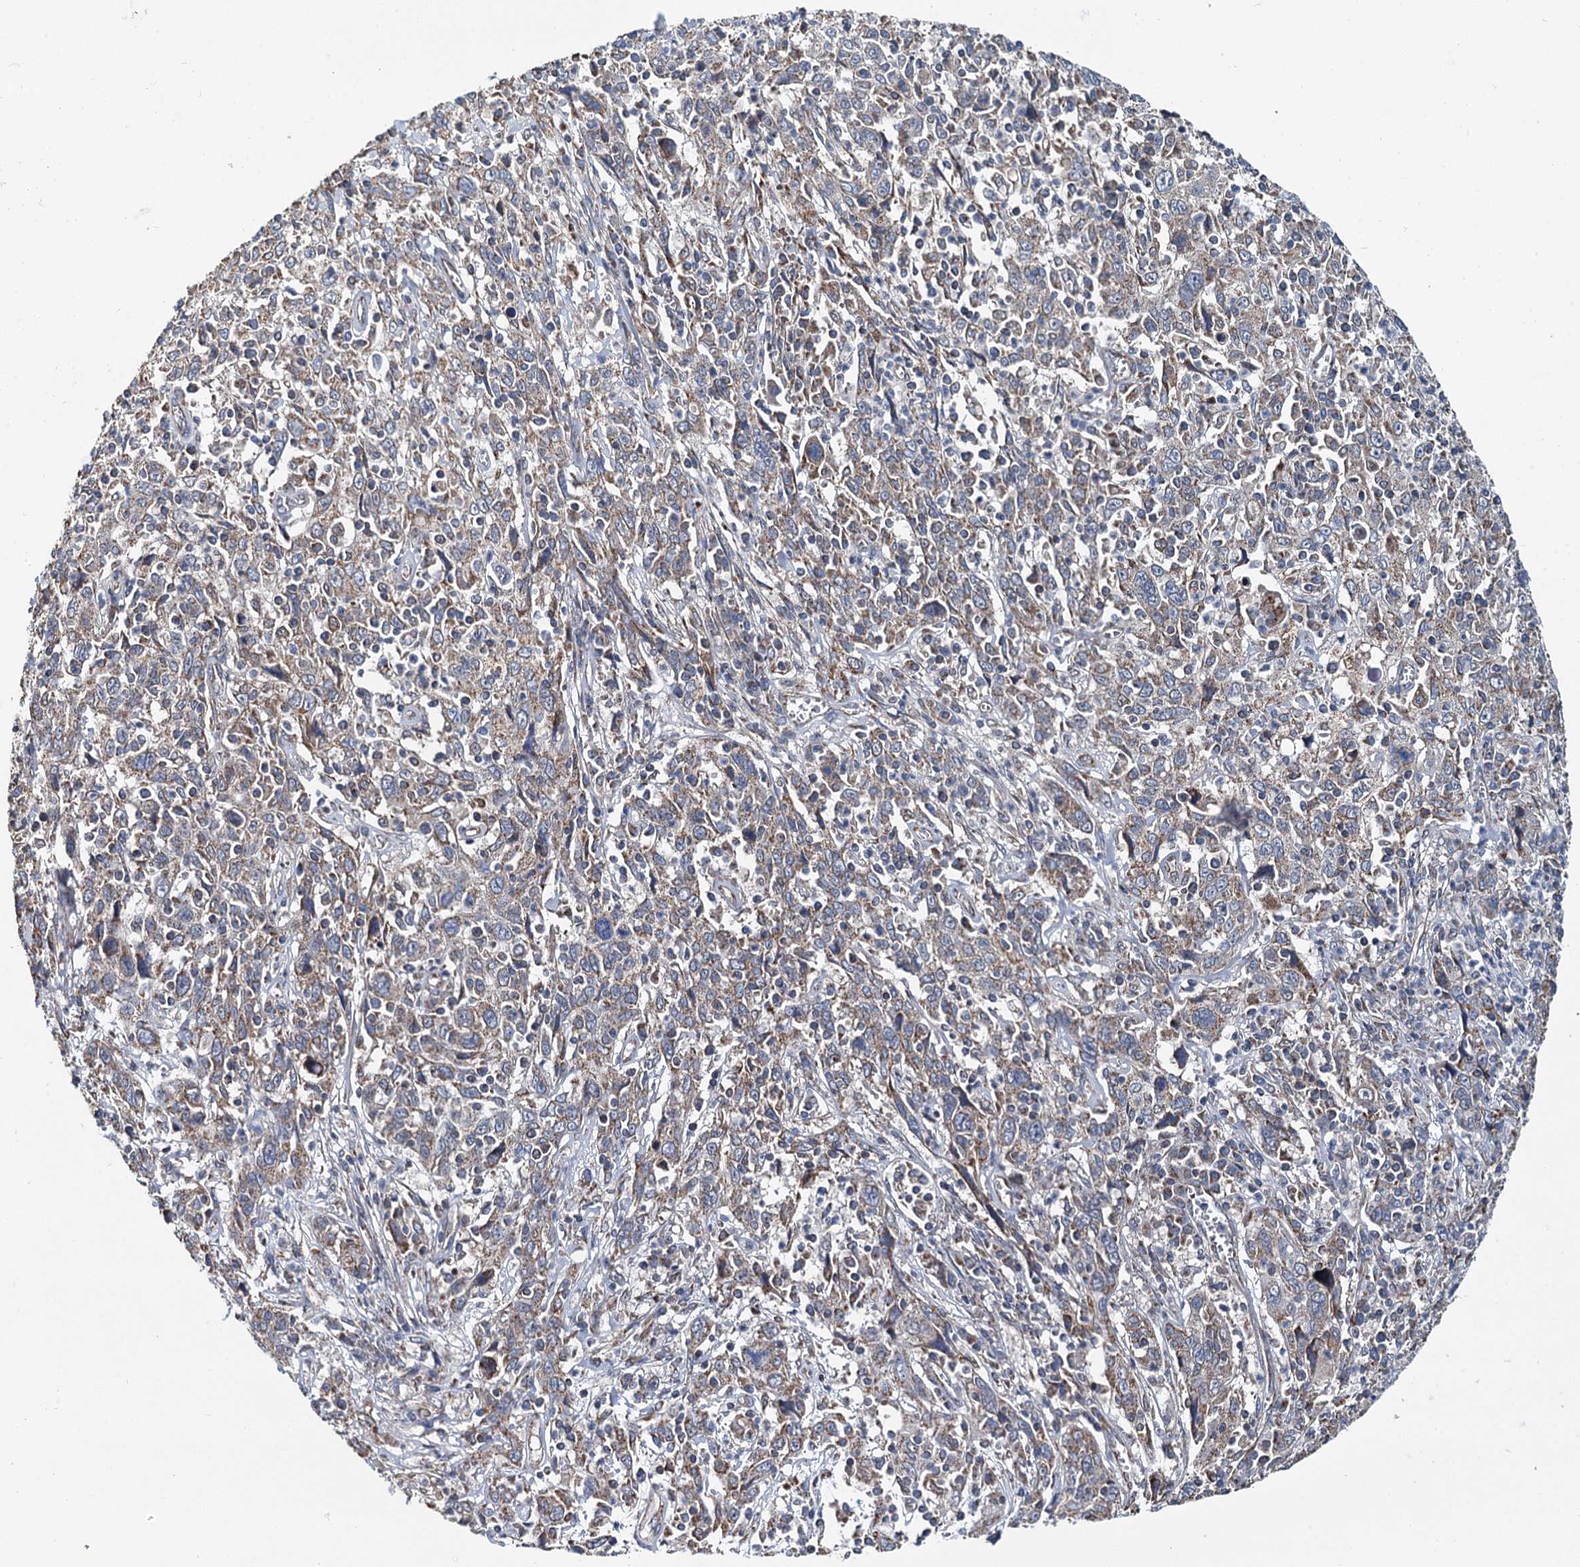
{"staining": {"intensity": "weak", "quantity": "25%-75%", "location": "cytoplasmic/membranous"}, "tissue": "cervical cancer", "cell_type": "Tumor cells", "image_type": "cancer", "snomed": [{"axis": "morphology", "description": "Squamous cell carcinoma, NOS"}, {"axis": "topography", "description": "Cervix"}], "caption": "Cervical cancer (squamous cell carcinoma) stained with a protein marker shows weak staining in tumor cells.", "gene": "SPRYD3", "patient": {"sex": "female", "age": 46}}